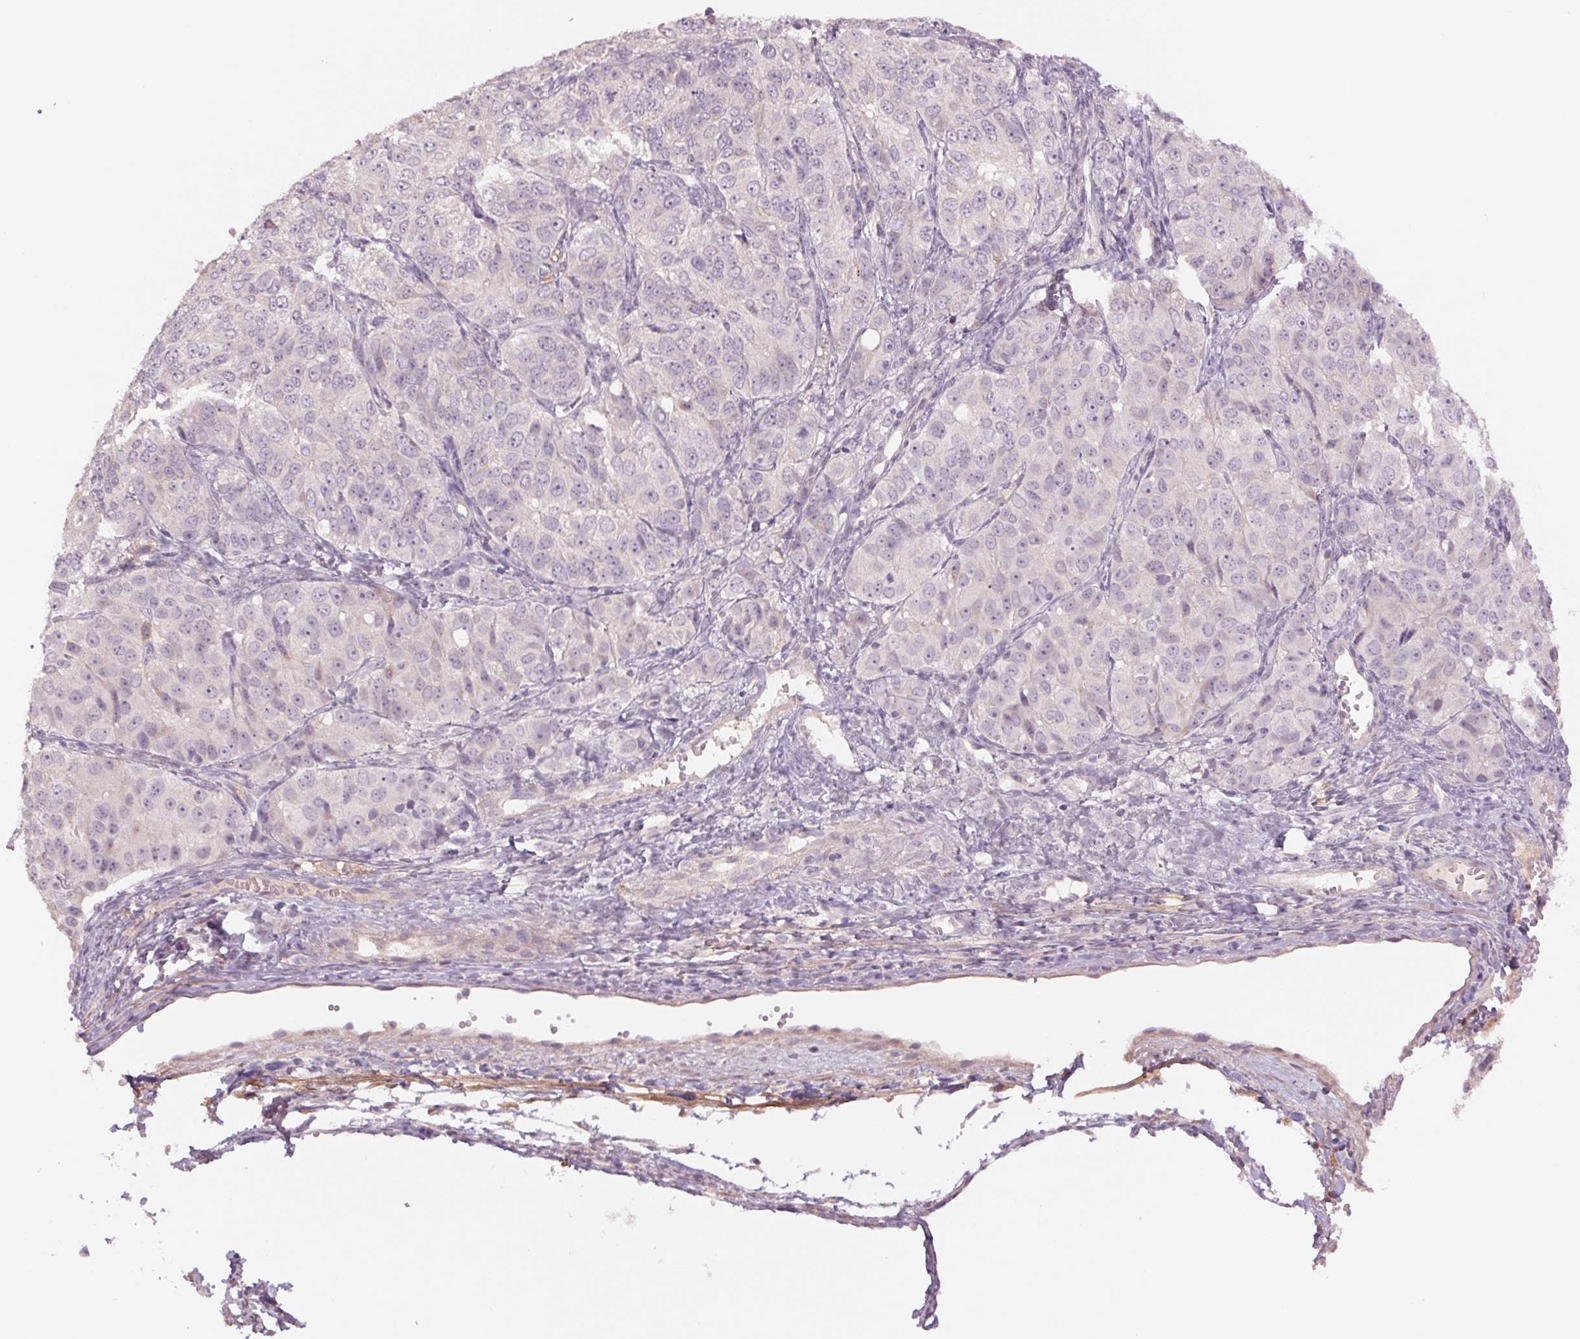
{"staining": {"intensity": "negative", "quantity": "none", "location": "none"}, "tissue": "ovarian cancer", "cell_type": "Tumor cells", "image_type": "cancer", "snomed": [{"axis": "morphology", "description": "Carcinoma, endometroid"}, {"axis": "topography", "description": "Ovary"}], "caption": "An IHC histopathology image of ovarian cancer is shown. There is no staining in tumor cells of ovarian cancer.", "gene": "PPIA", "patient": {"sex": "female", "age": 51}}